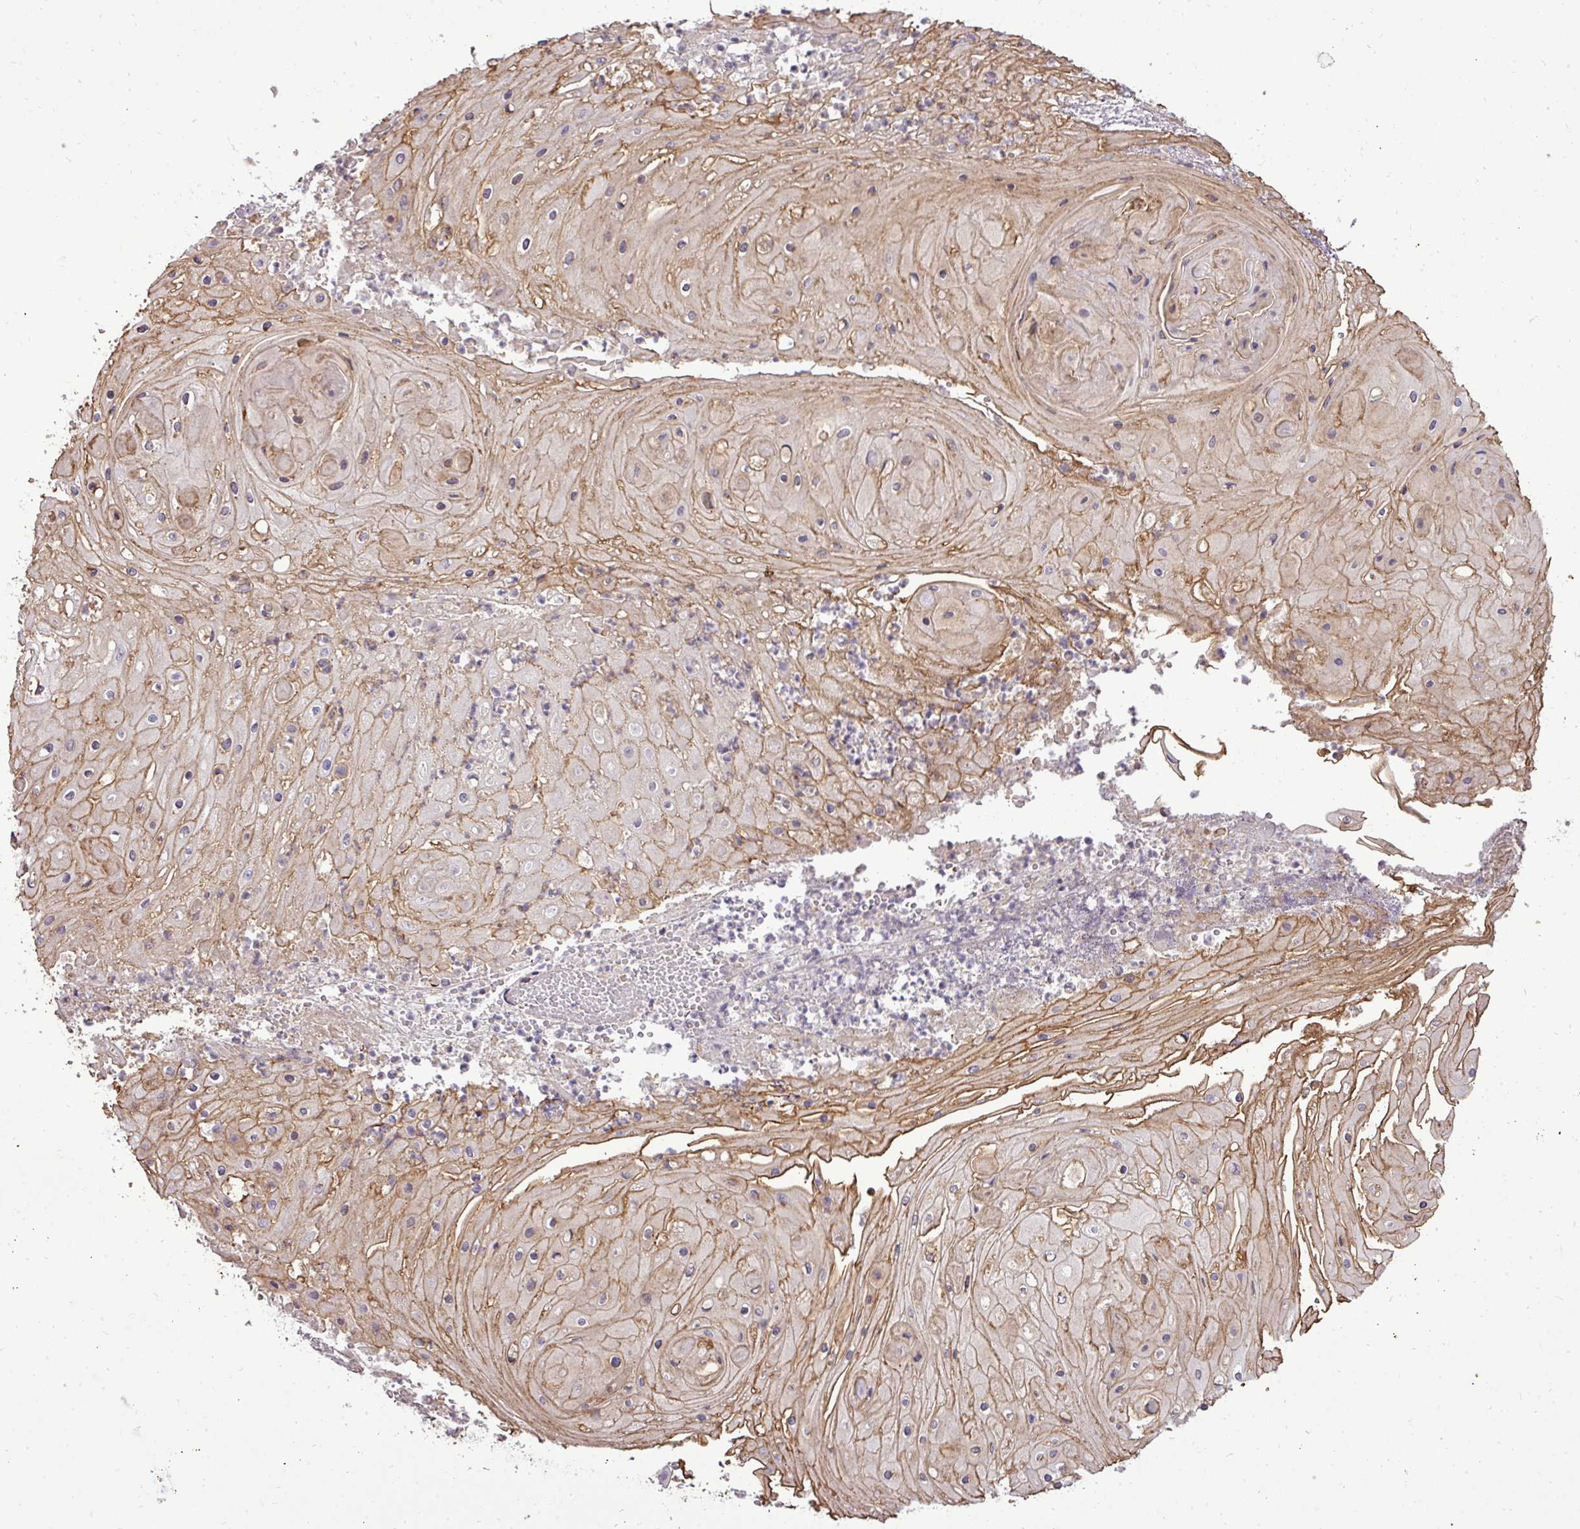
{"staining": {"intensity": "moderate", "quantity": "<25%", "location": "cytoplasmic/membranous"}, "tissue": "skin cancer", "cell_type": "Tumor cells", "image_type": "cancer", "snomed": [{"axis": "morphology", "description": "Squamous cell carcinoma, NOS"}, {"axis": "topography", "description": "Skin"}], "caption": "Immunohistochemistry (IHC) of skin cancer (squamous cell carcinoma) exhibits low levels of moderate cytoplasmic/membranous staining in approximately <25% of tumor cells.", "gene": "PDRG1", "patient": {"sex": "male", "age": 70}}